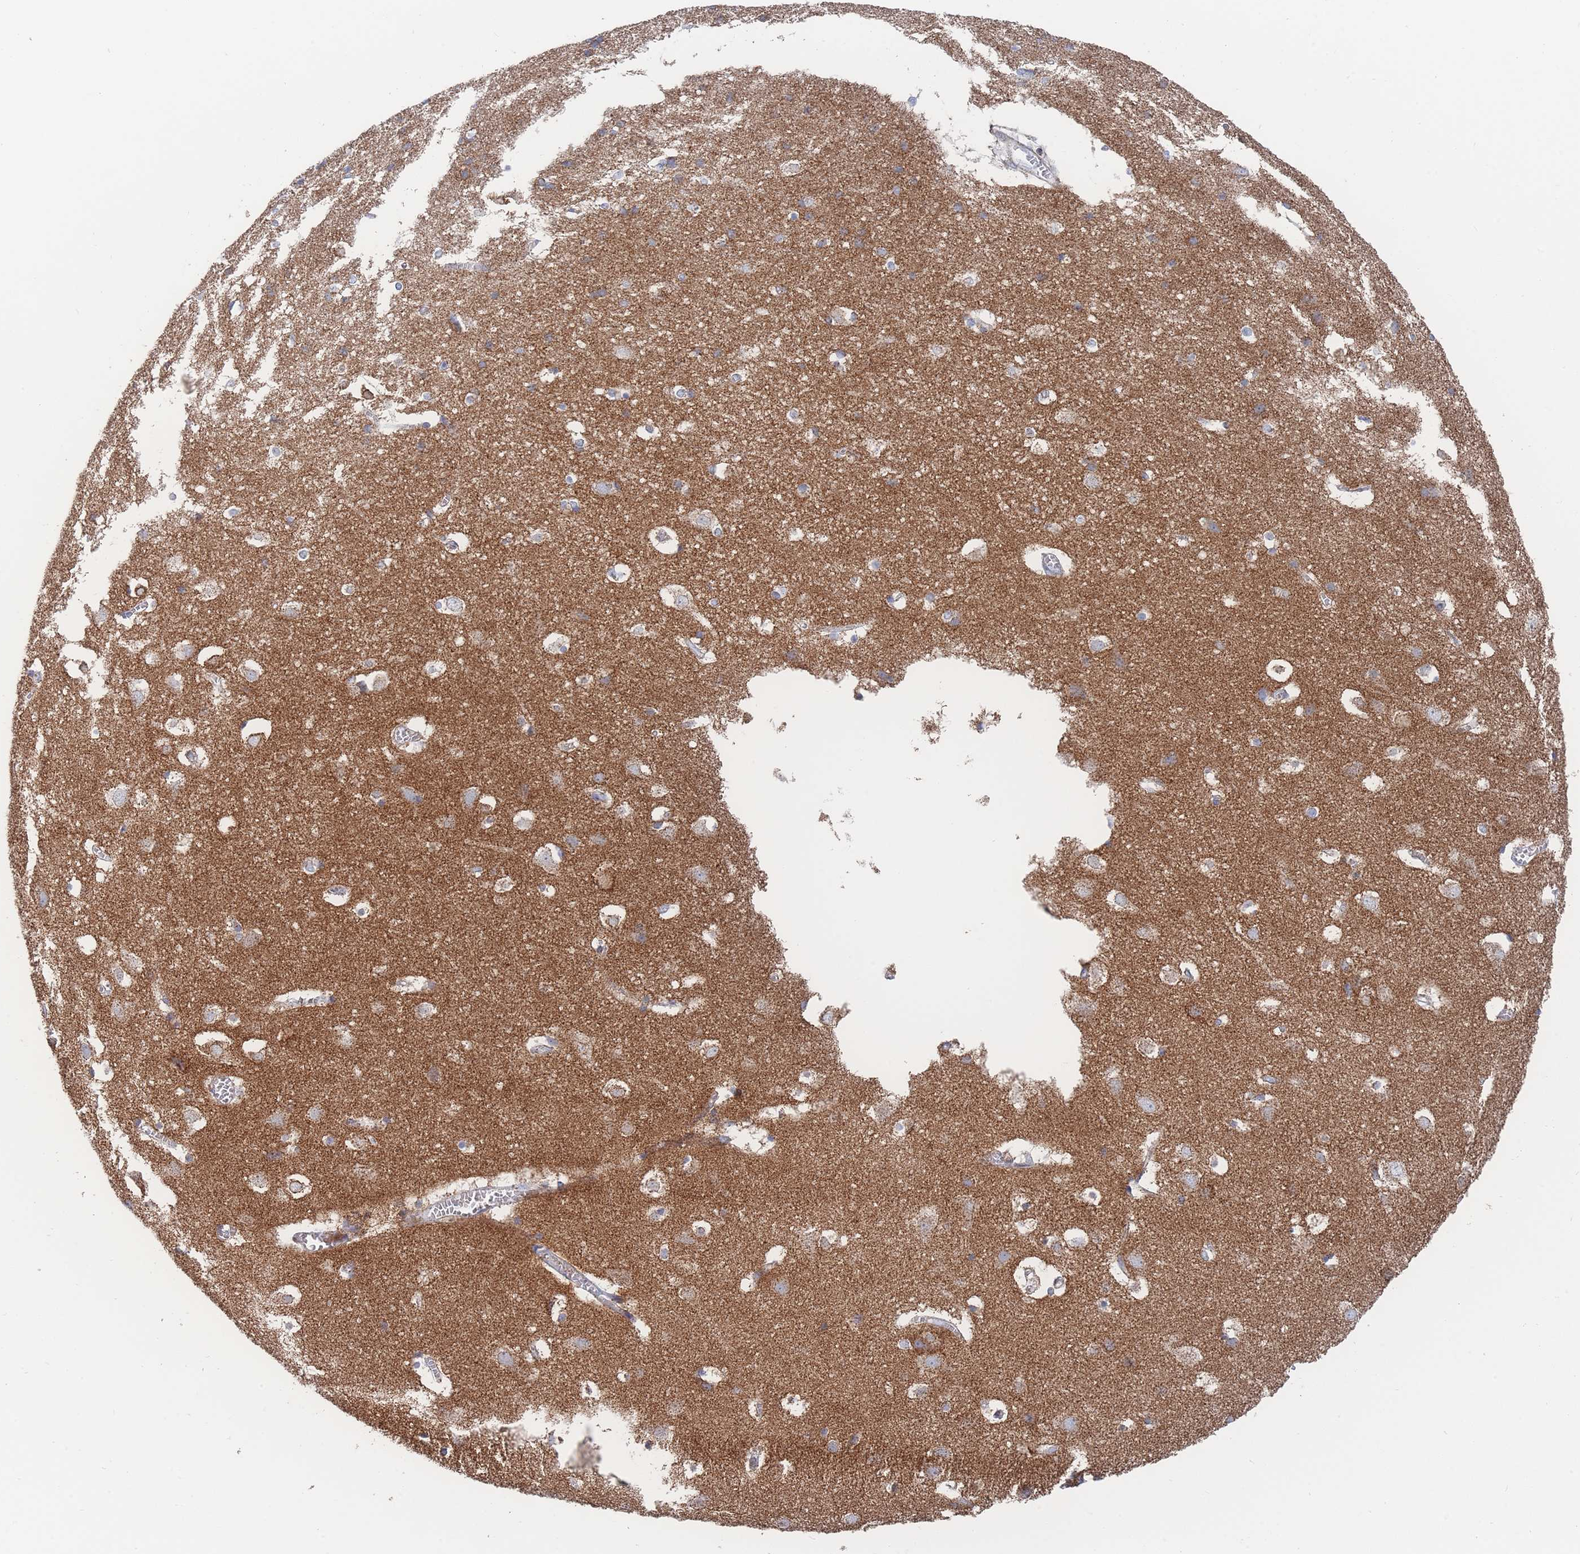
{"staining": {"intensity": "weak", "quantity": "<25%", "location": "cytoplasmic/membranous"}, "tissue": "cerebral cortex", "cell_type": "Endothelial cells", "image_type": "normal", "snomed": [{"axis": "morphology", "description": "Normal tissue, NOS"}, {"axis": "topography", "description": "Cerebral cortex"}], "caption": "IHC of normal cerebral cortex exhibits no expression in endothelial cells. The staining was performed using DAB to visualize the protein expression in brown, while the nuclei were stained in blue with hematoxylin (Magnification: 20x).", "gene": "IKZF4", "patient": {"sex": "male", "age": 54}}